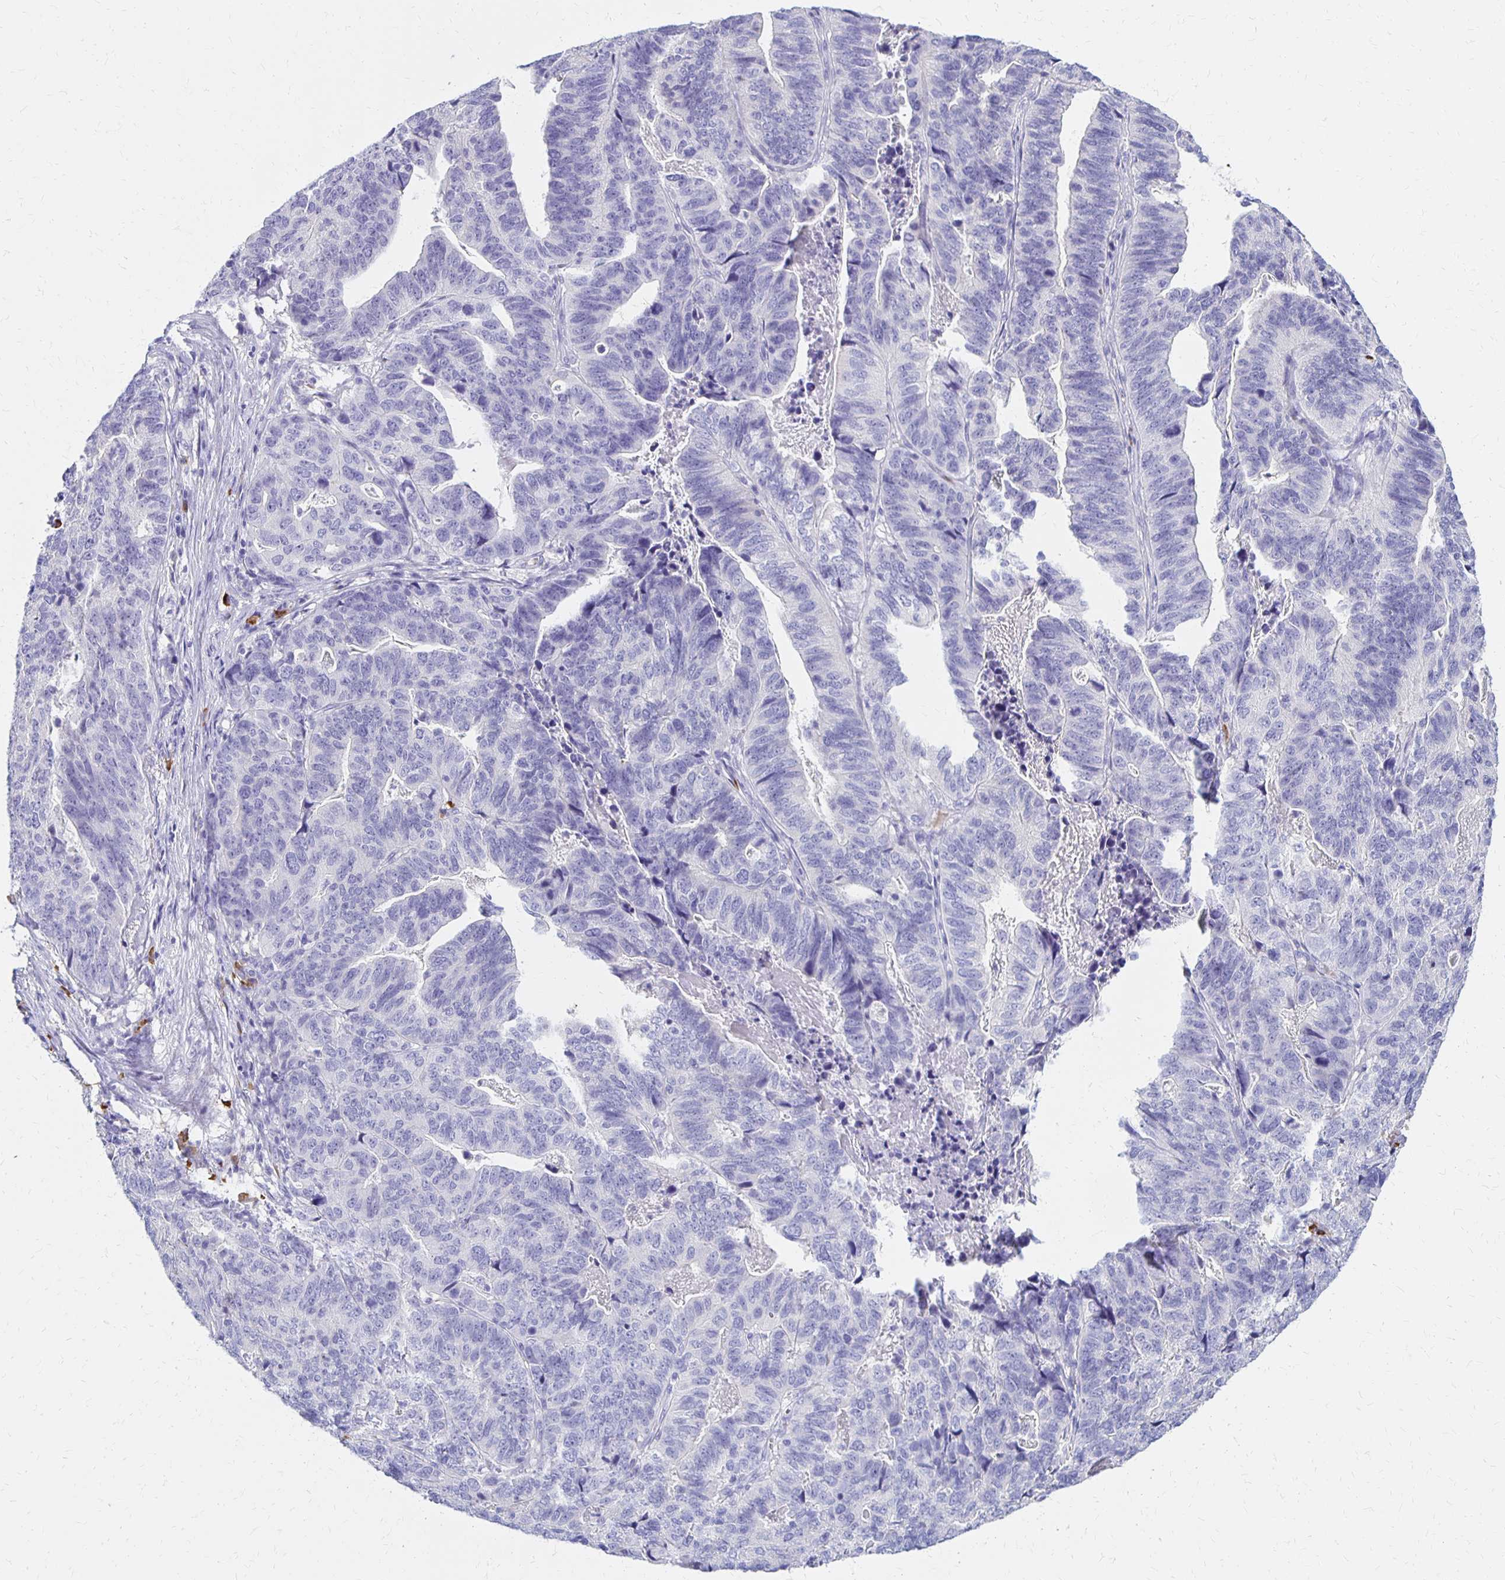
{"staining": {"intensity": "negative", "quantity": "none", "location": "none"}, "tissue": "stomach cancer", "cell_type": "Tumor cells", "image_type": "cancer", "snomed": [{"axis": "morphology", "description": "Adenocarcinoma, NOS"}, {"axis": "topography", "description": "Stomach, upper"}], "caption": "This is a histopathology image of immunohistochemistry (IHC) staining of stomach adenocarcinoma, which shows no staining in tumor cells. The staining was performed using DAB to visualize the protein expression in brown, while the nuclei were stained in blue with hematoxylin (Magnification: 20x).", "gene": "FNTB", "patient": {"sex": "female", "age": 67}}